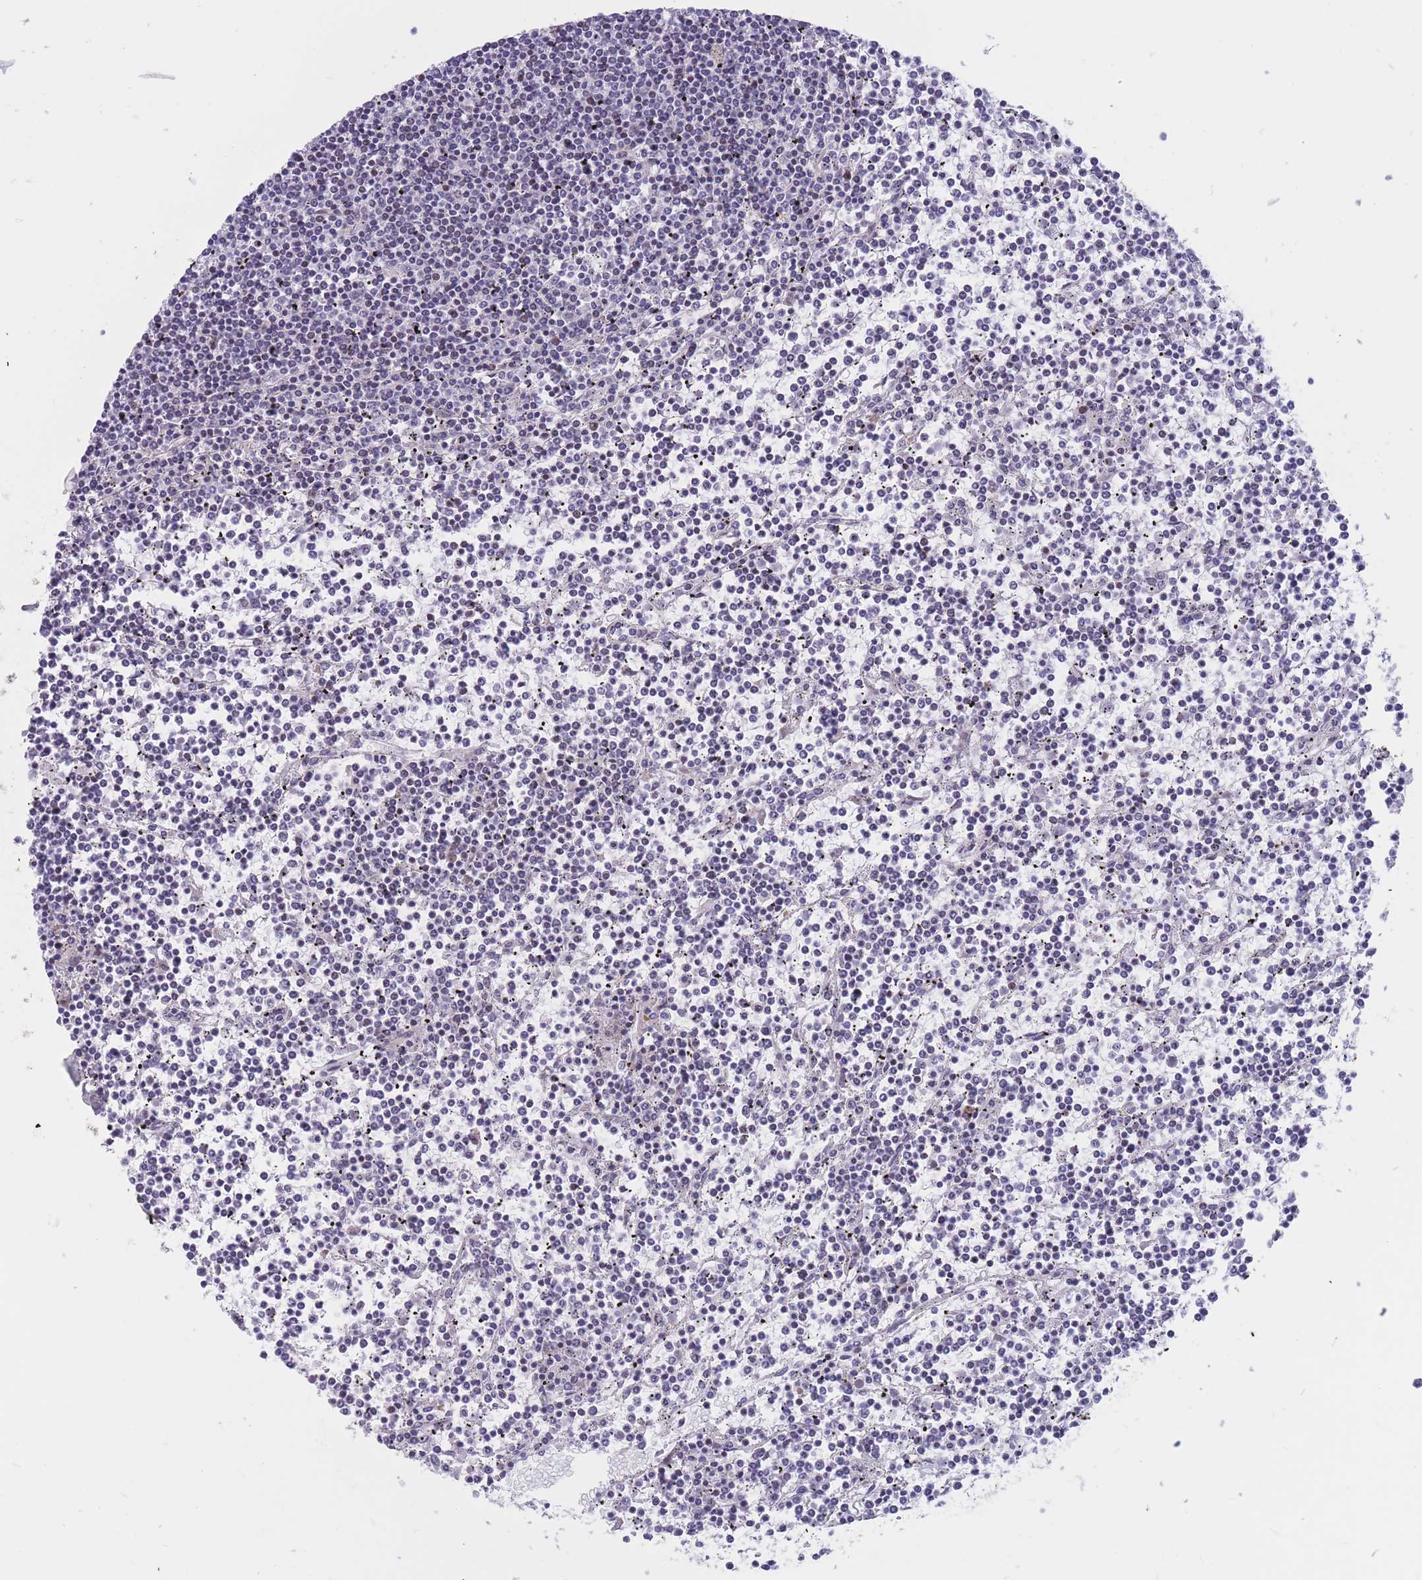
{"staining": {"intensity": "negative", "quantity": "none", "location": "none"}, "tissue": "lymphoma", "cell_type": "Tumor cells", "image_type": "cancer", "snomed": [{"axis": "morphology", "description": "Malignant lymphoma, non-Hodgkin's type, Low grade"}, {"axis": "topography", "description": "Spleen"}], "caption": "Immunohistochemical staining of lymphoma exhibits no significant expression in tumor cells. The staining was performed using DAB (3,3'-diaminobenzidine) to visualize the protein expression in brown, while the nuclei were stained in blue with hematoxylin (Magnification: 20x).", "gene": "BCL9L", "patient": {"sex": "female", "age": 19}}